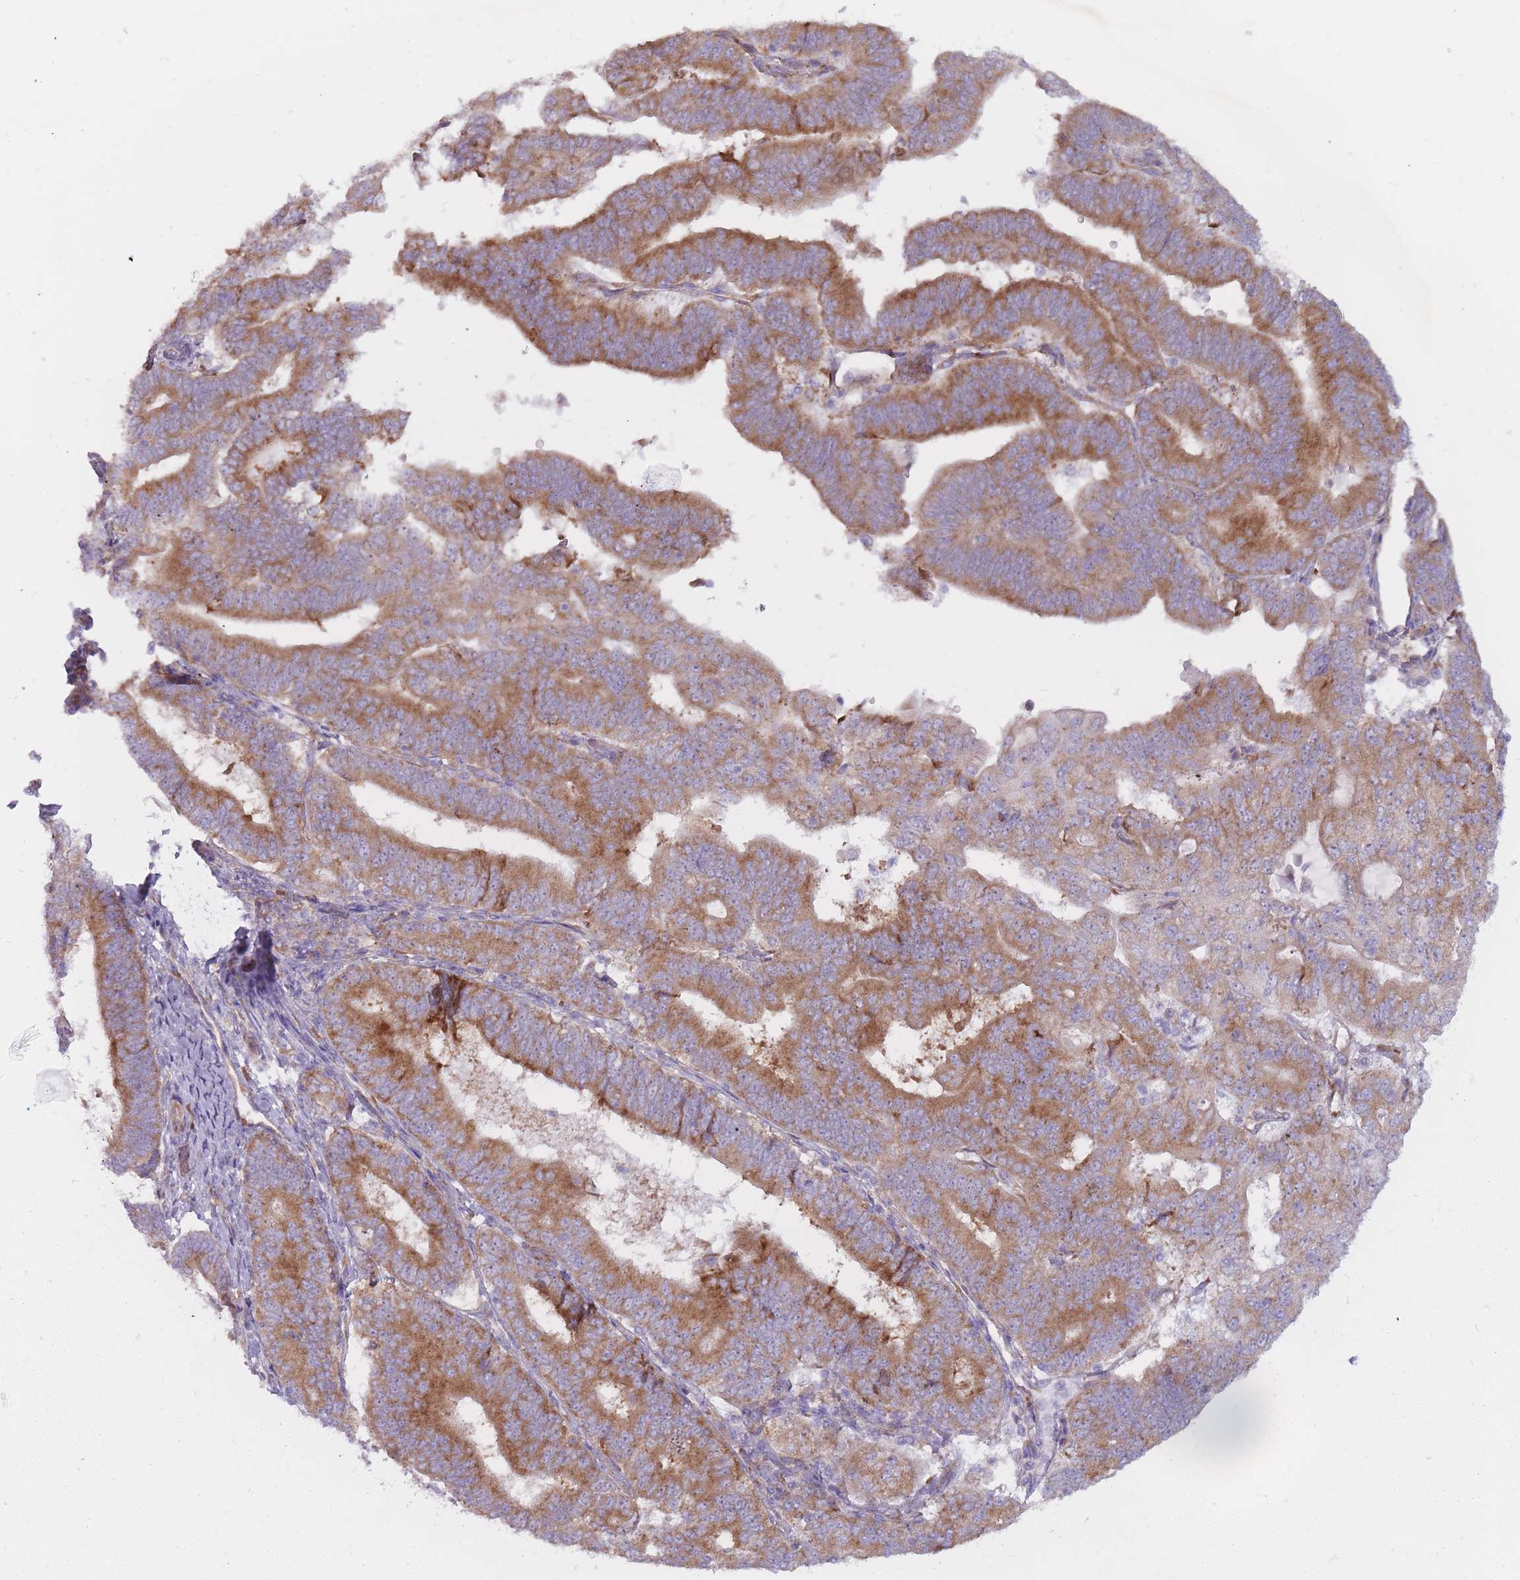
{"staining": {"intensity": "moderate", "quantity": ">75%", "location": "cytoplasmic/membranous"}, "tissue": "endometrial cancer", "cell_type": "Tumor cells", "image_type": "cancer", "snomed": [{"axis": "morphology", "description": "Adenocarcinoma, NOS"}, {"axis": "topography", "description": "Endometrium"}], "caption": "Immunohistochemical staining of human endometrial cancer shows moderate cytoplasmic/membranous protein expression in about >75% of tumor cells.", "gene": "RPL18", "patient": {"sex": "female", "age": 70}}